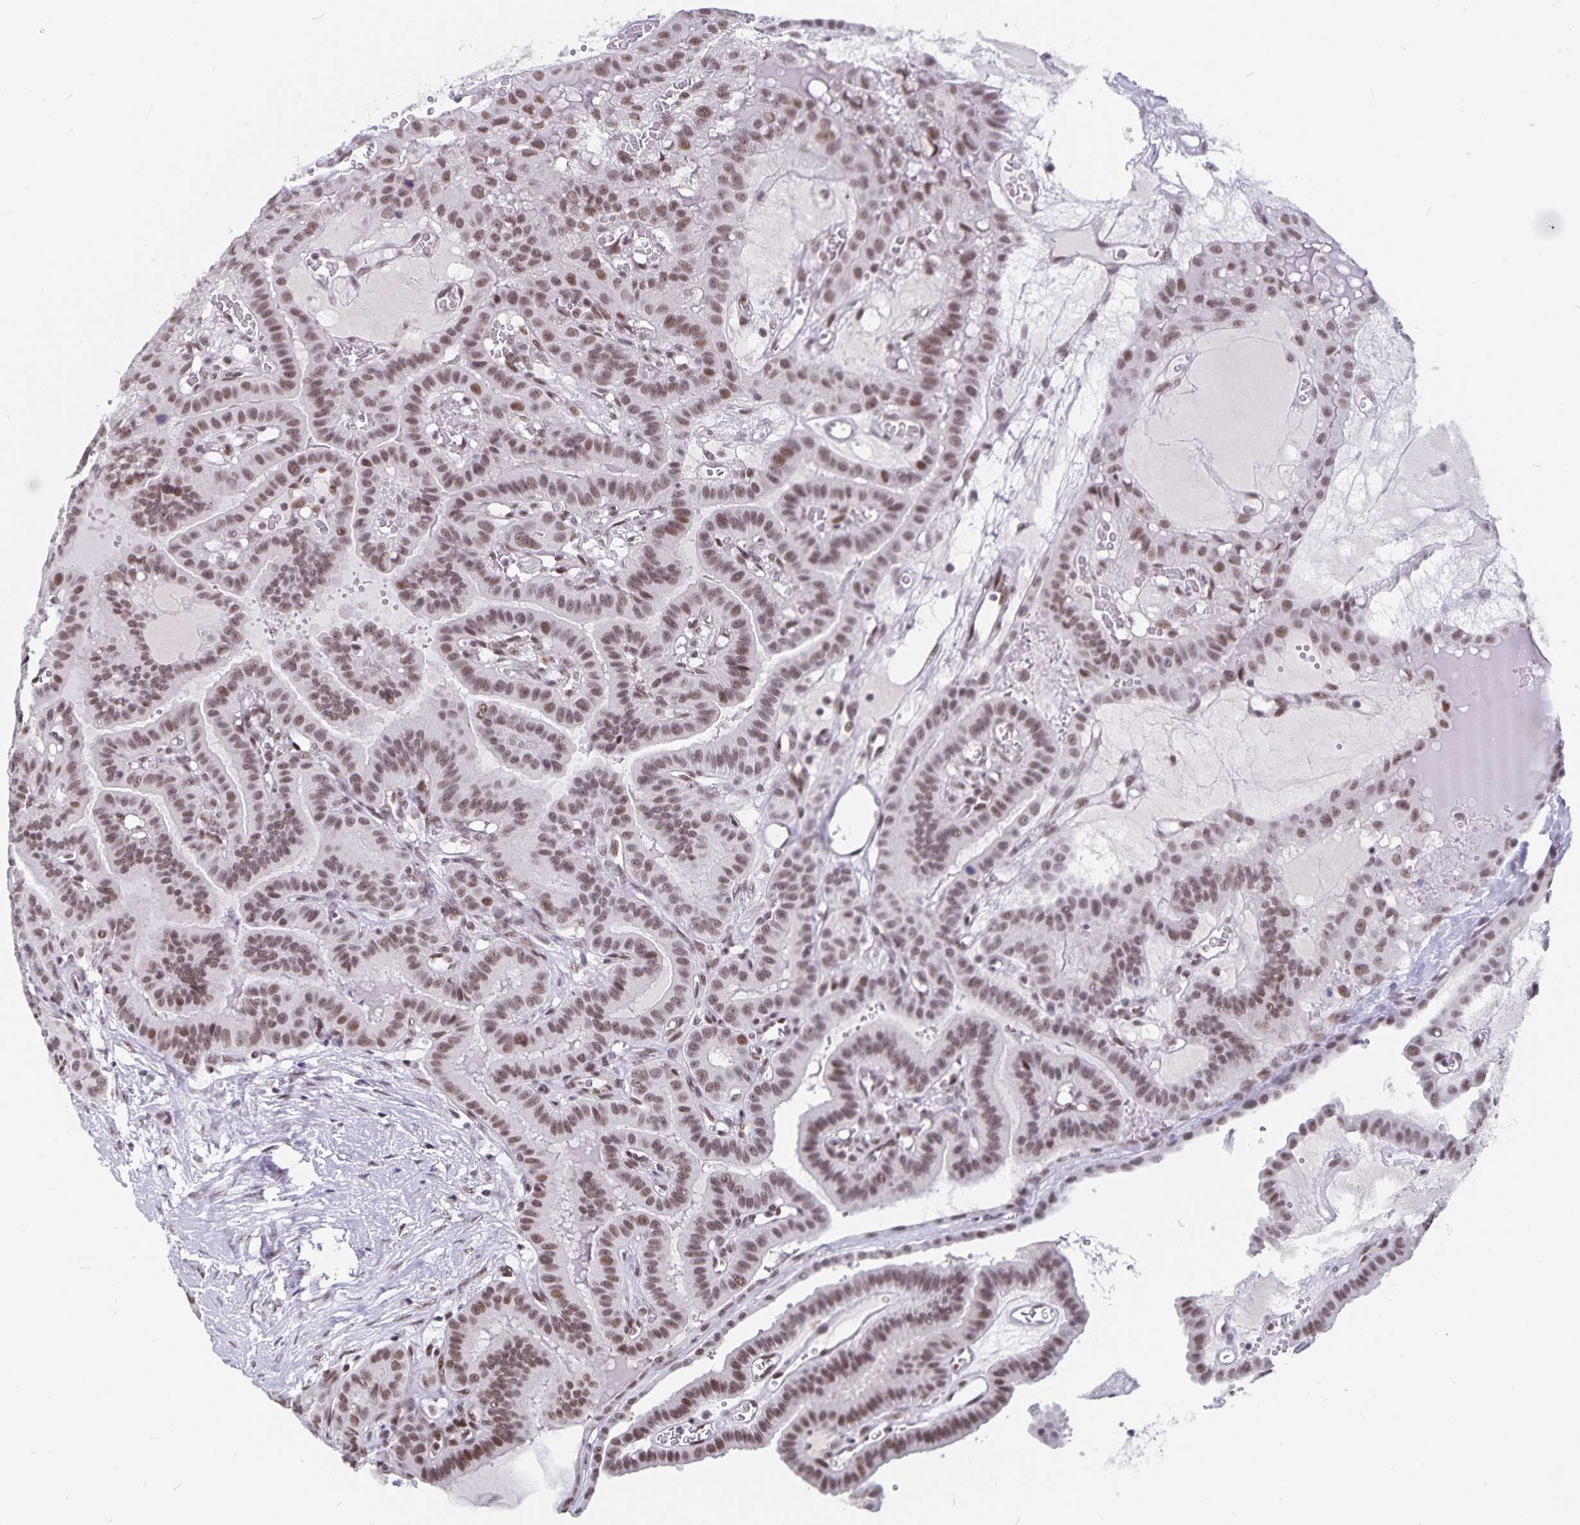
{"staining": {"intensity": "weak", "quantity": ">75%", "location": "nuclear"}, "tissue": "thyroid cancer", "cell_type": "Tumor cells", "image_type": "cancer", "snomed": [{"axis": "morphology", "description": "Papillary adenocarcinoma, NOS"}, {"axis": "topography", "description": "Thyroid gland"}], "caption": "Approximately >75% of tumor cells in thyroid papillary adenocarcinoma show weak nuclear protein expression as visualized by brown immunohistochemical staining.", "gene": "PBX2", "patient": {"sex": "male", "age": 87}}